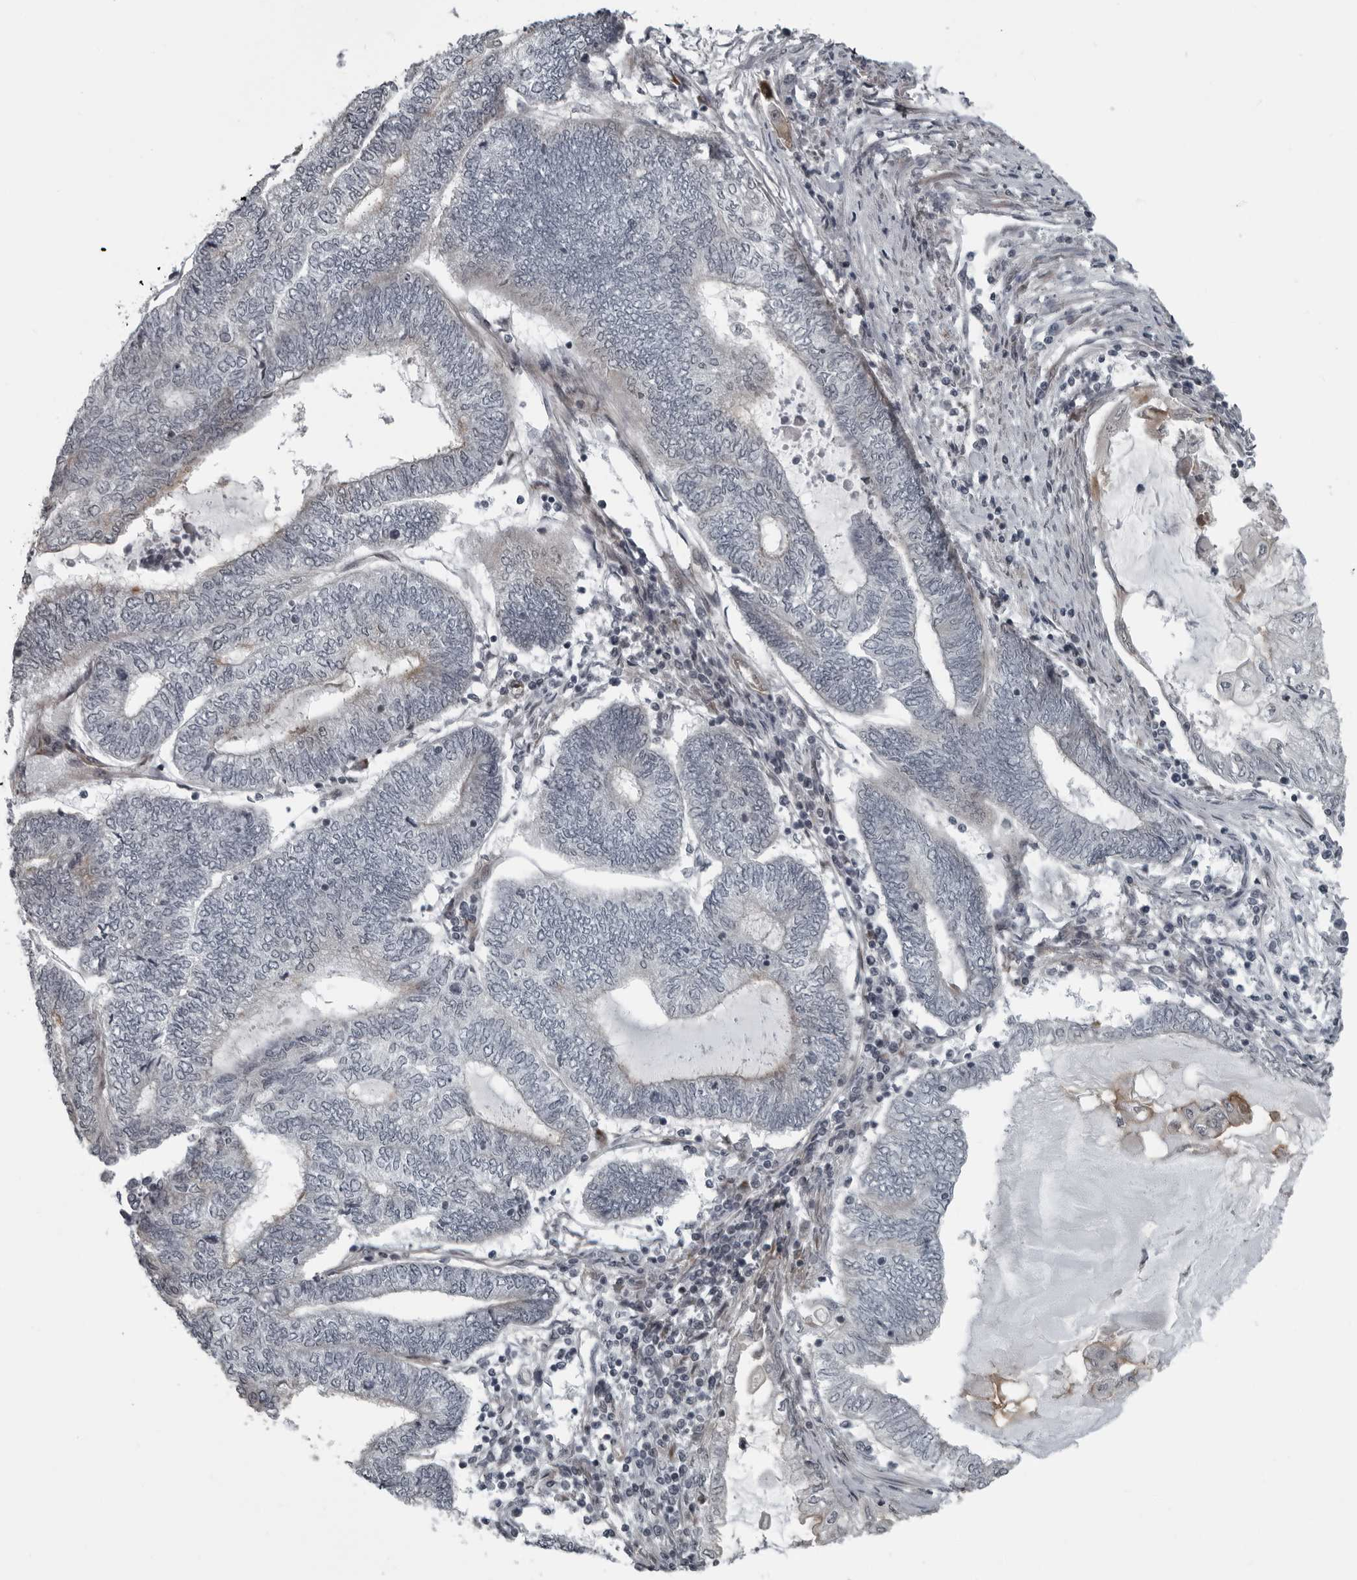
{"staining": {"intensity": "negative", "quantity": "none", "location": "none"}, "tissue": "endometrial cancer", "cell_type": "Tumor cells", "image_type": "cancer", "snomed": [{"axis": "morphology", "description": "Adenocarcinoma, NOS"}, {"axis": "topography", "description": "Uterus"}, {"axis": "topography", "description": "Endometrium"}], "caption": "Tumor cells show no significant protein expression in endometrial adenocarcinoma.", "gene": "FAM102B", "patient": {"sex": "female", "age": 70}}